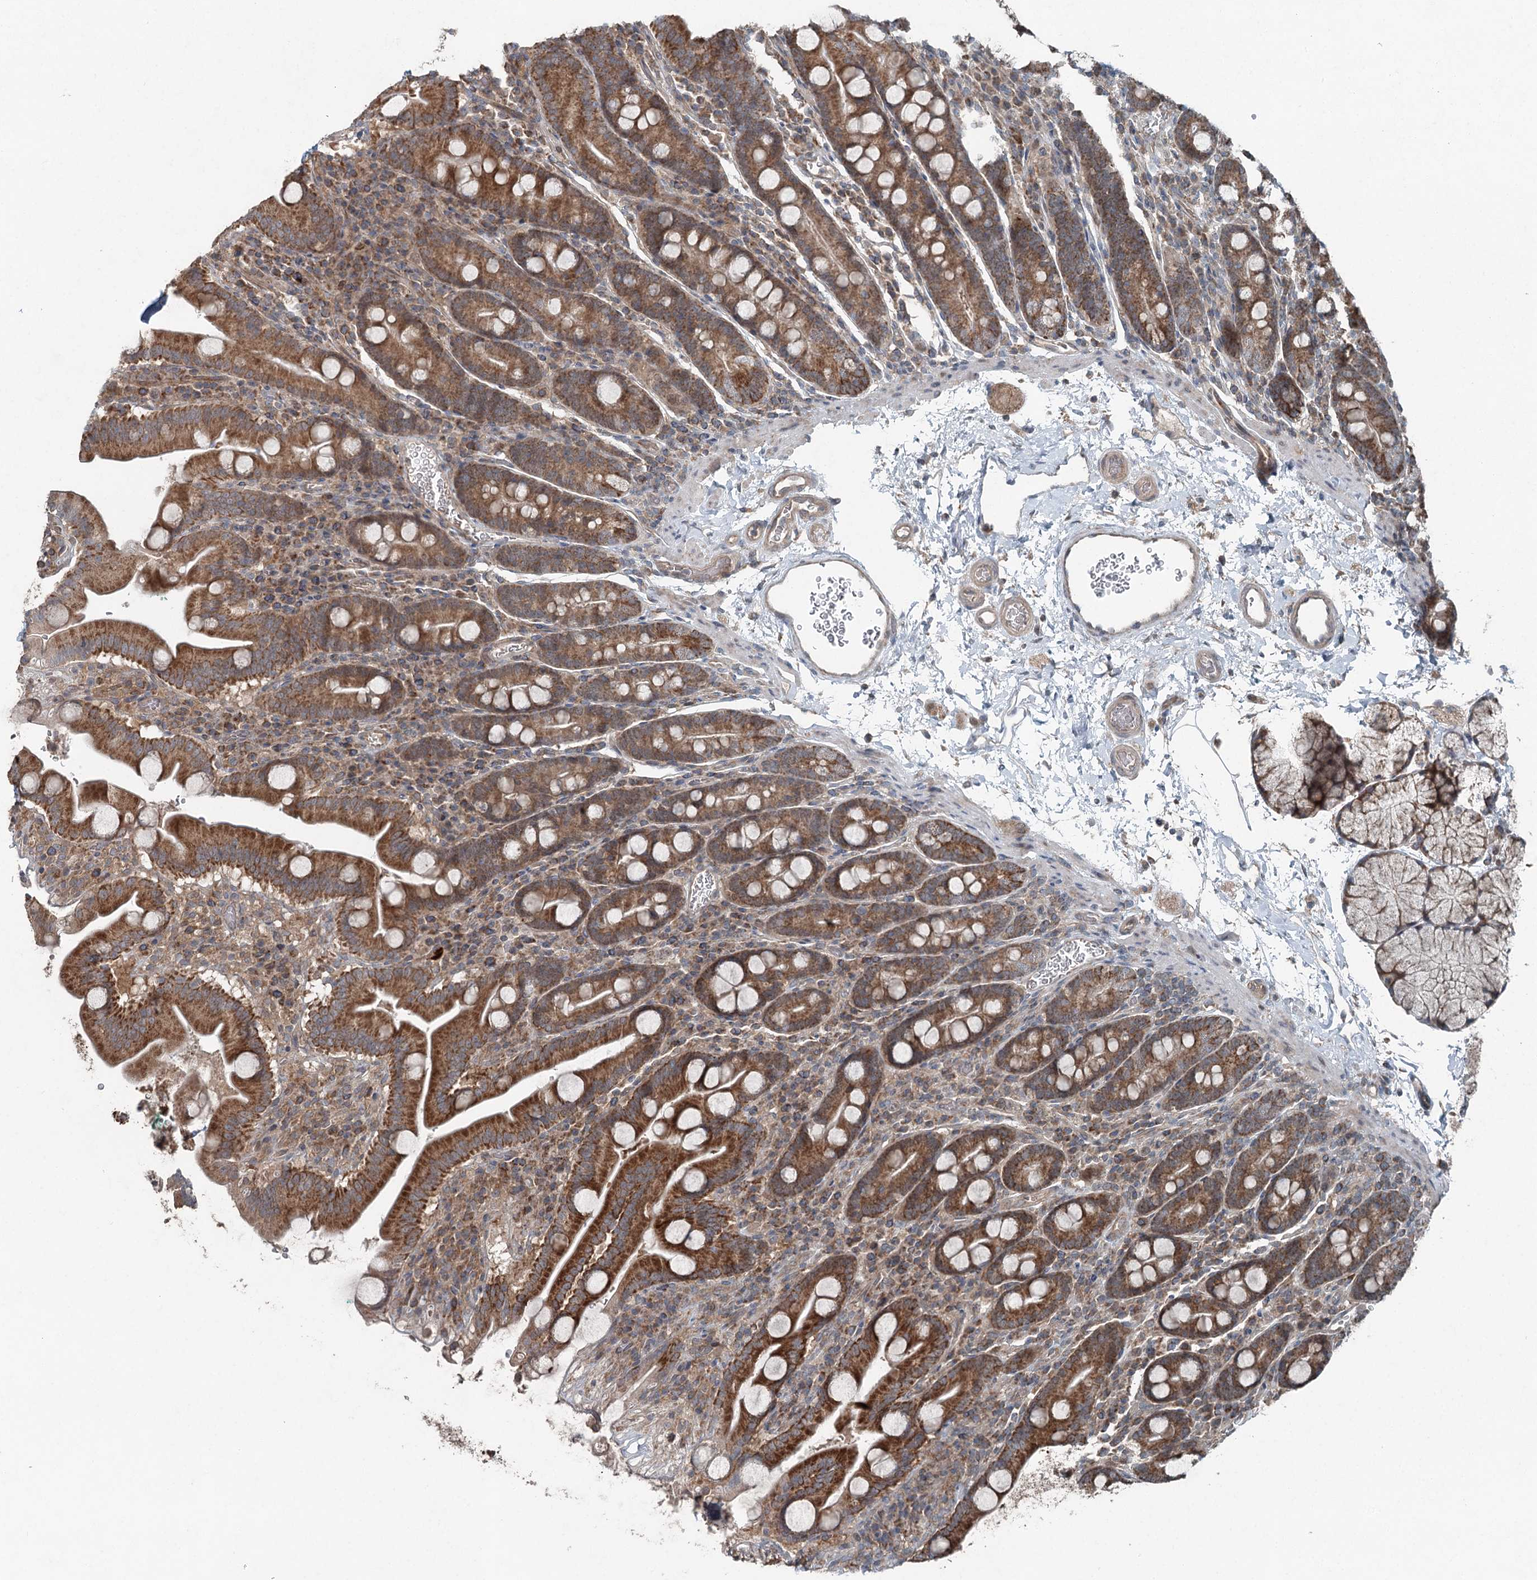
{"staining": {"intensity": "strong", "quantity": ">75%", "location": "cytoplasmic/membranous"}, "tissue": "duodenum", "cell_type": "Glandular cells", "image_type": "normal", "snomed": [{"axis": "morphology", "description": "Normal tissue, NOS"}, {"axis": "topography", "description": "Duodenum"}], "caption": "Protein expression analysis of unremarkable duodenum reveals strong cytoplasmic/membranous expression in about >75% of glandular cells.", "gene": "SKIC3", "patient": {"sex": "male", "age": 35}}